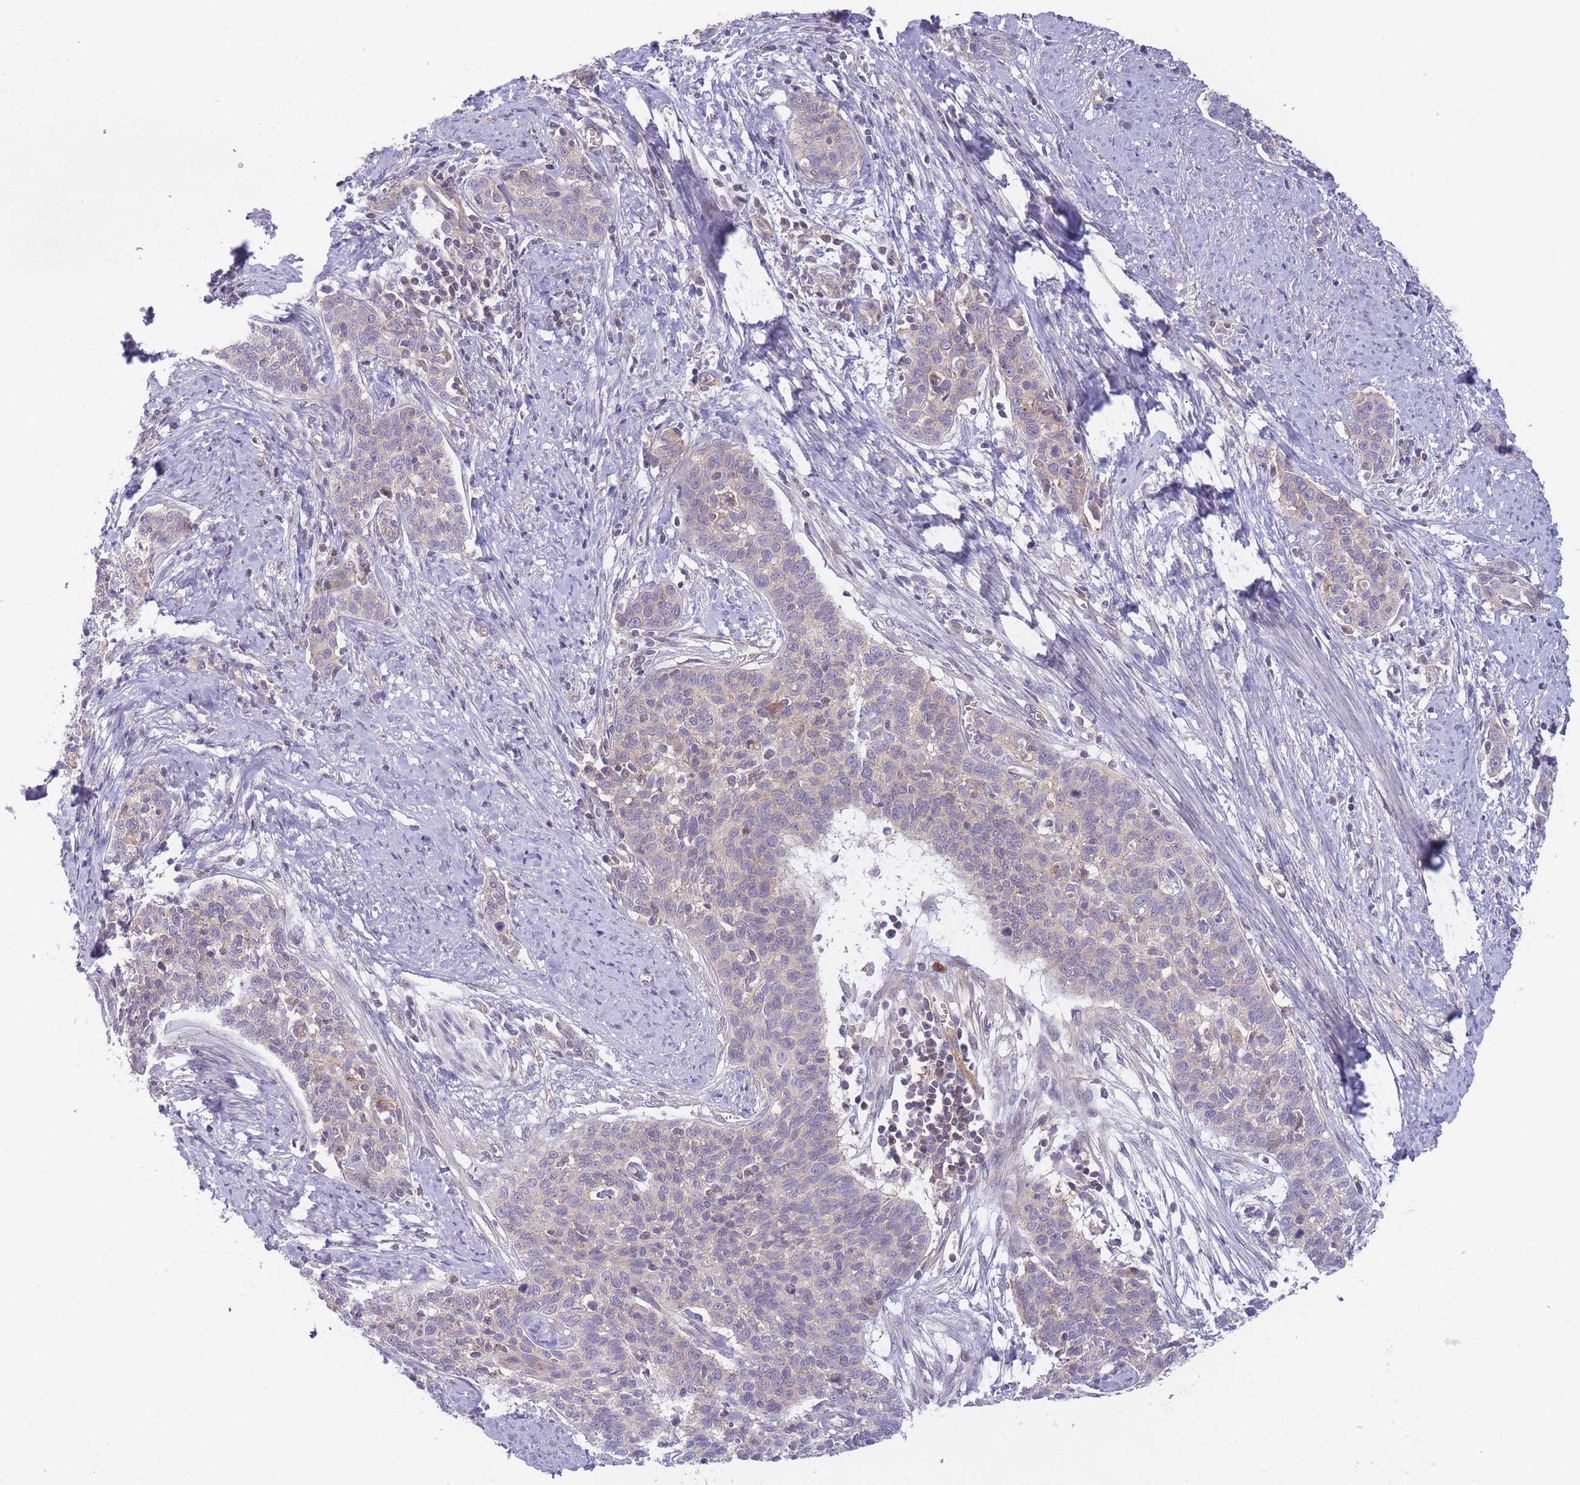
{"staining": {"intensity": "negative", "quantity": "none", "location": "none"}, "tissue": "cervical cancer", "cell_type": "Tumor cells", "image_type": "cancer", "snomed": [{"axis": "morphology", "description": "Squamous cell carcinoma, NOS"}, {"axis": "topography", "description": "Cervix"}], "caption": "Immunohistochemical staining of human cervical cancer exhibits no significant expression in tumor cells.", "gene": "SLC35F5", "patient": {"sex": "female", "age": 39}}